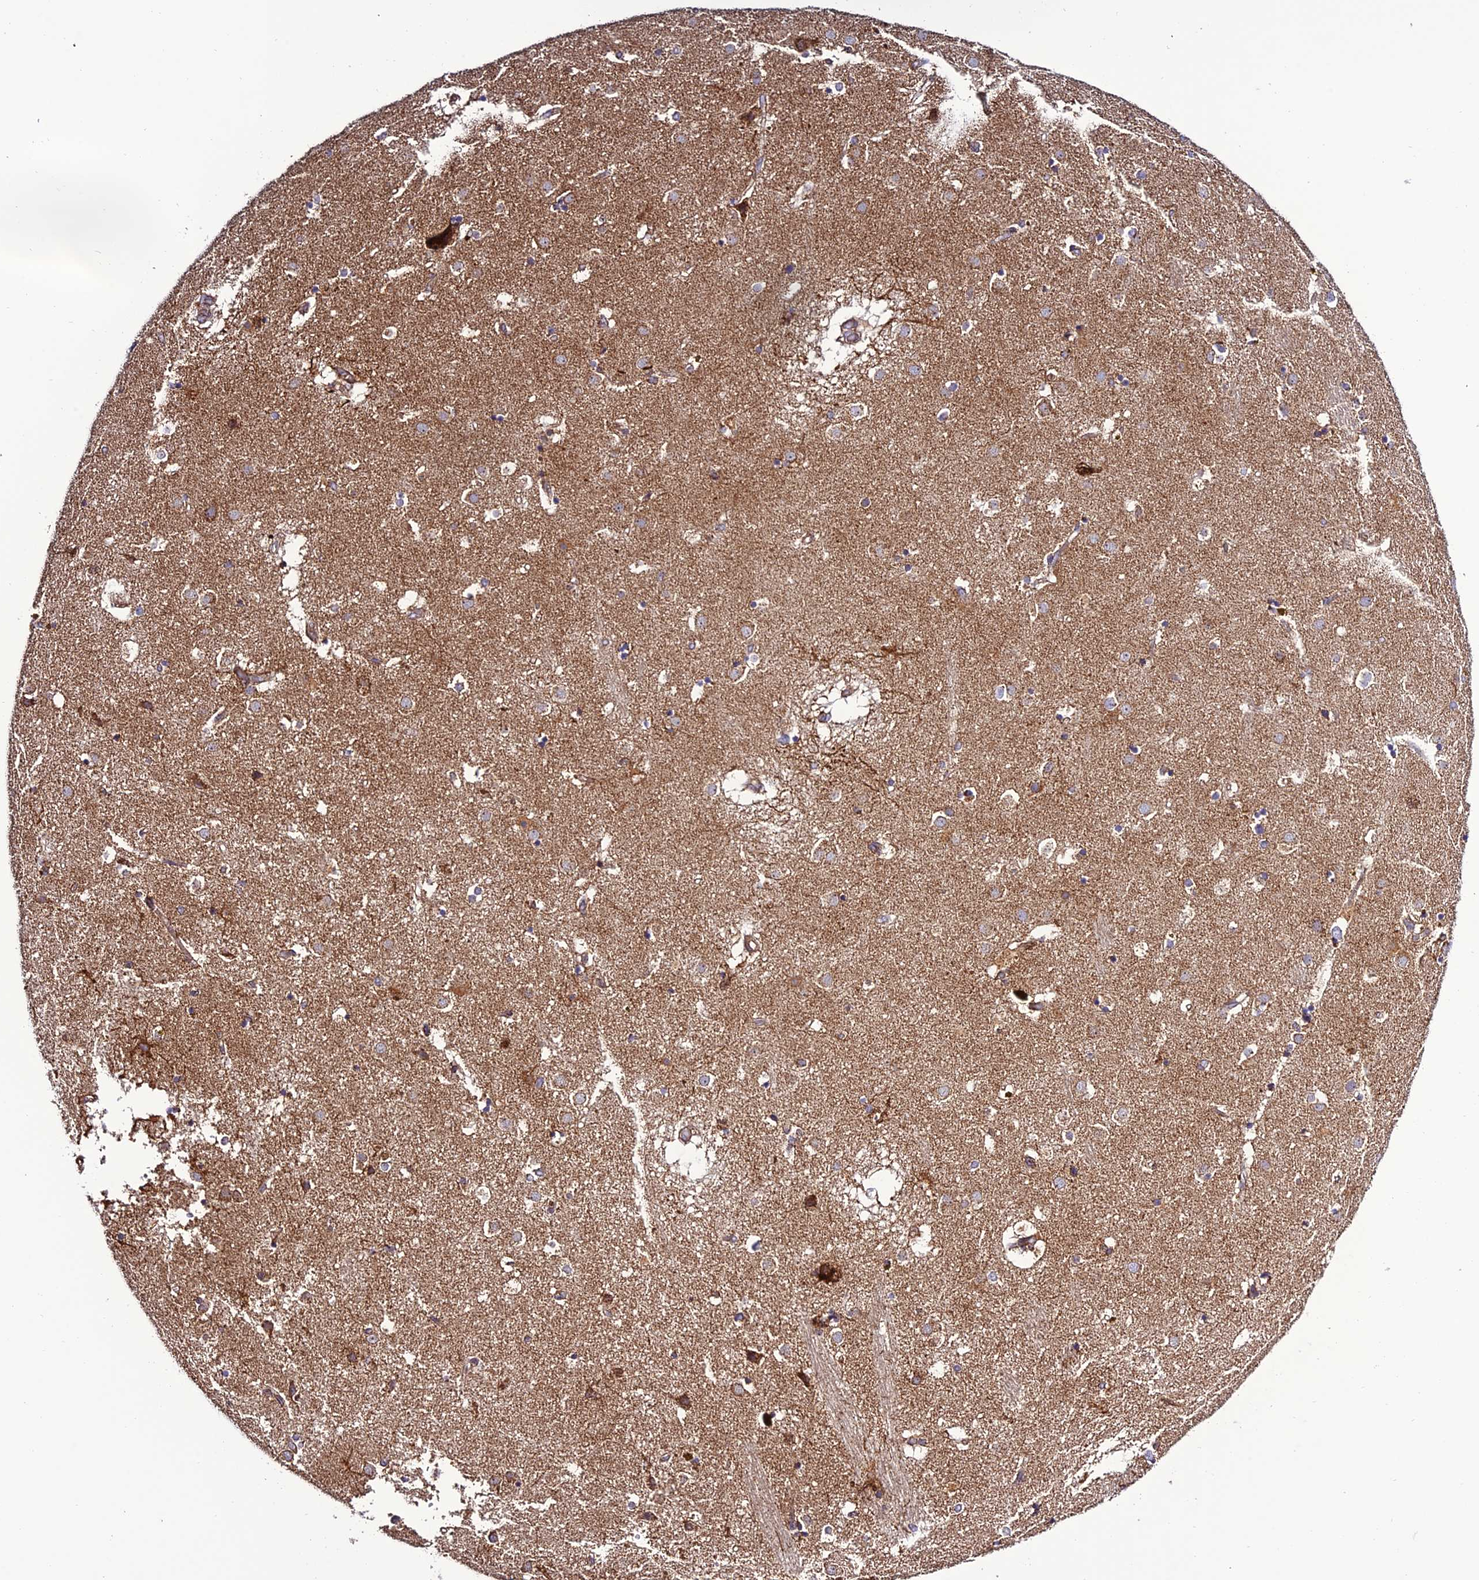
{"staining": {"intensity": "moderate", "quantity": "<25%", "location": "cytoplasmic/membranous"}, "tissue": "caudate", "cell_type": "Glial cells", "image_type": "normal", "snomed": [{"axis": "morphology", "description": "Normal tissue, NOS"}, {"axis": "topography", "description": "Lateral ventricle wall"}], "caption": "Immunohistochemistry of unremarkable human caudate displays low levels of moderate cytoplasmic/membranous expression in approximately <25% of glial cells.", "gene": "MRPS9", "patient": {"sex": "male", "age": 70}}